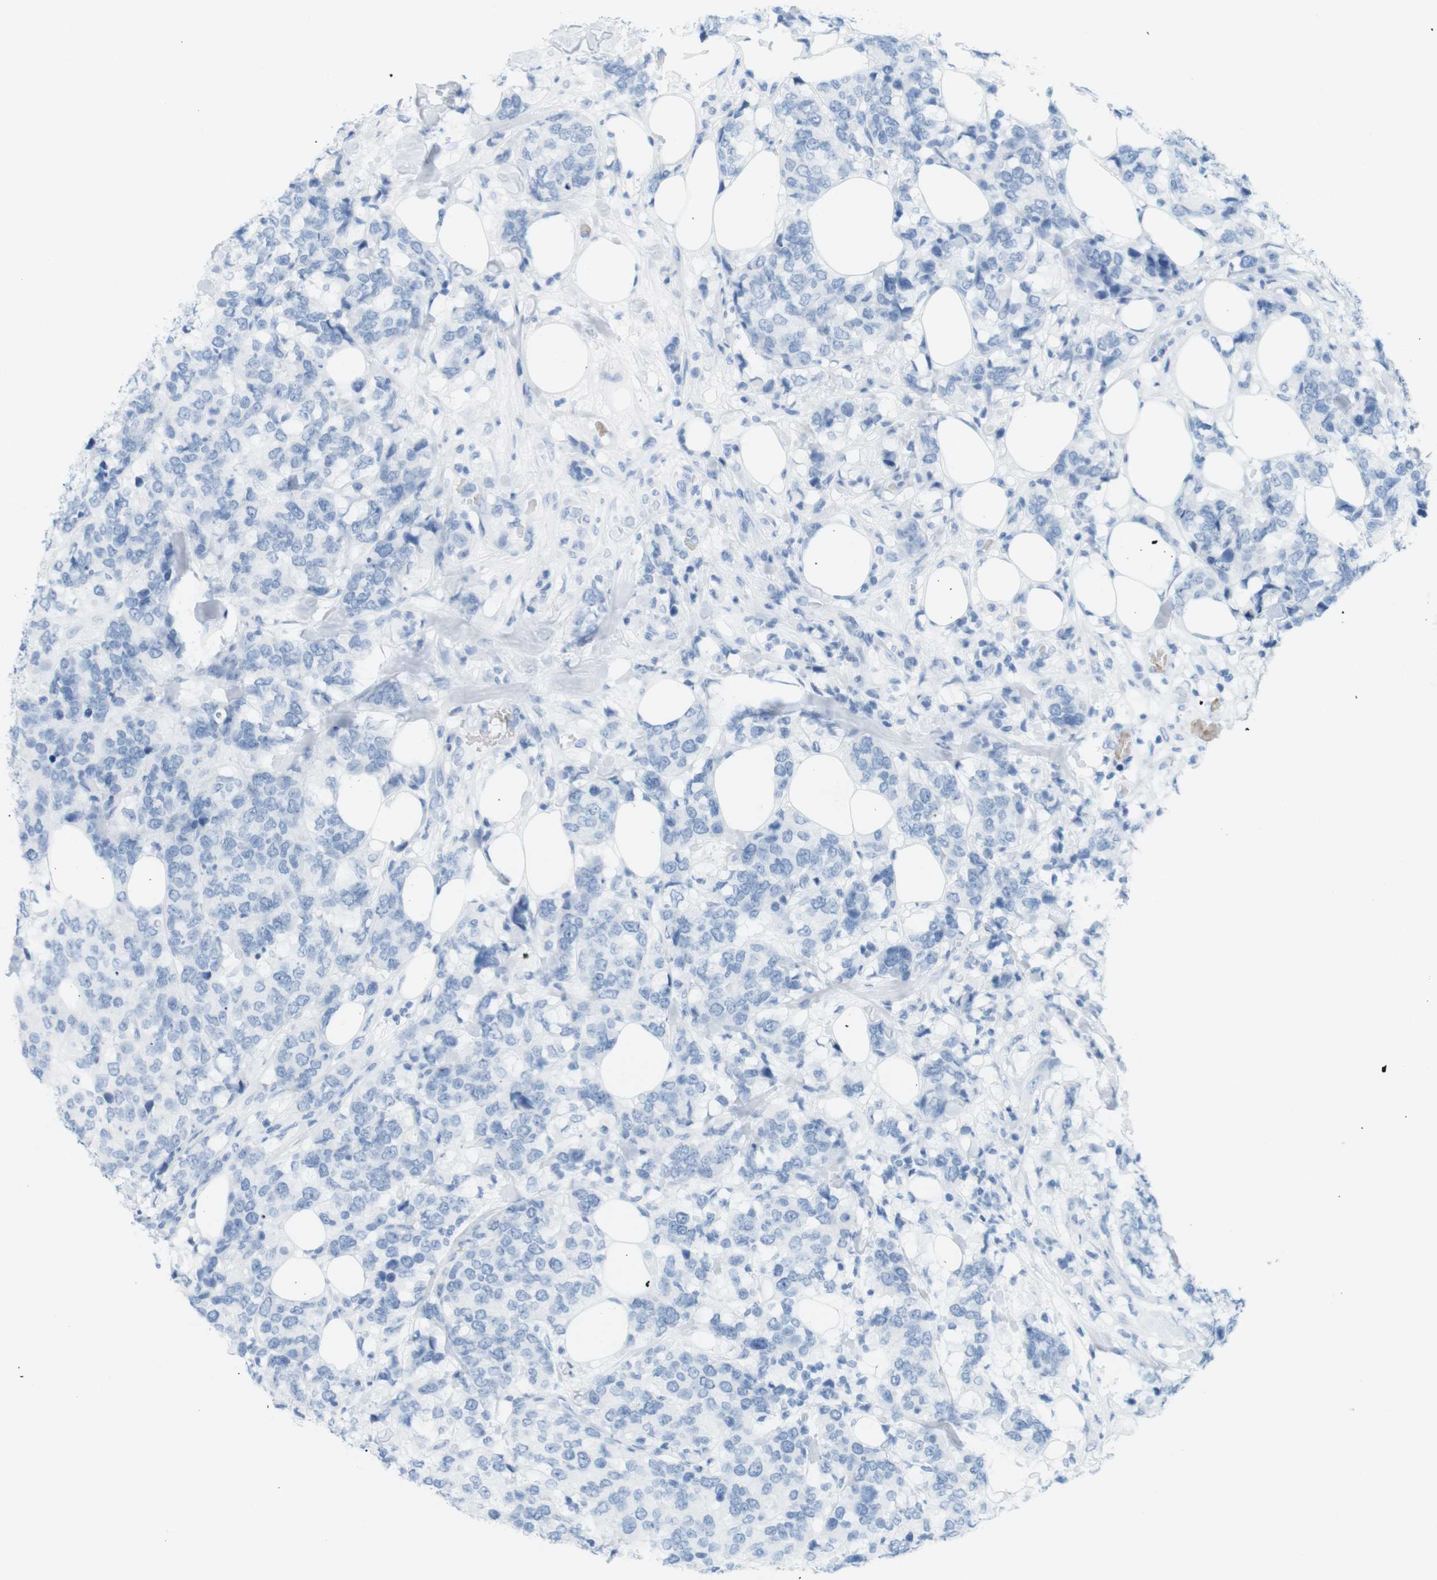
{"staining": {"intensity": "negative", "quantity": "none", "location": "none"}, "tissue": "breast cancer", "cell_type": "Tumor cells", "image_type": "cancer", "snomed": [{"axis": "morphology", "description": "Lobular carcinoma"}, {"axis": "topography", "description": "Breast"}], "caption": "A photomicrograph of human lobular carcinoma (breast) is negative for staining in tumor cells.", "gene": "TNNT2", "patient": {"sex": "female", "age": 59}}